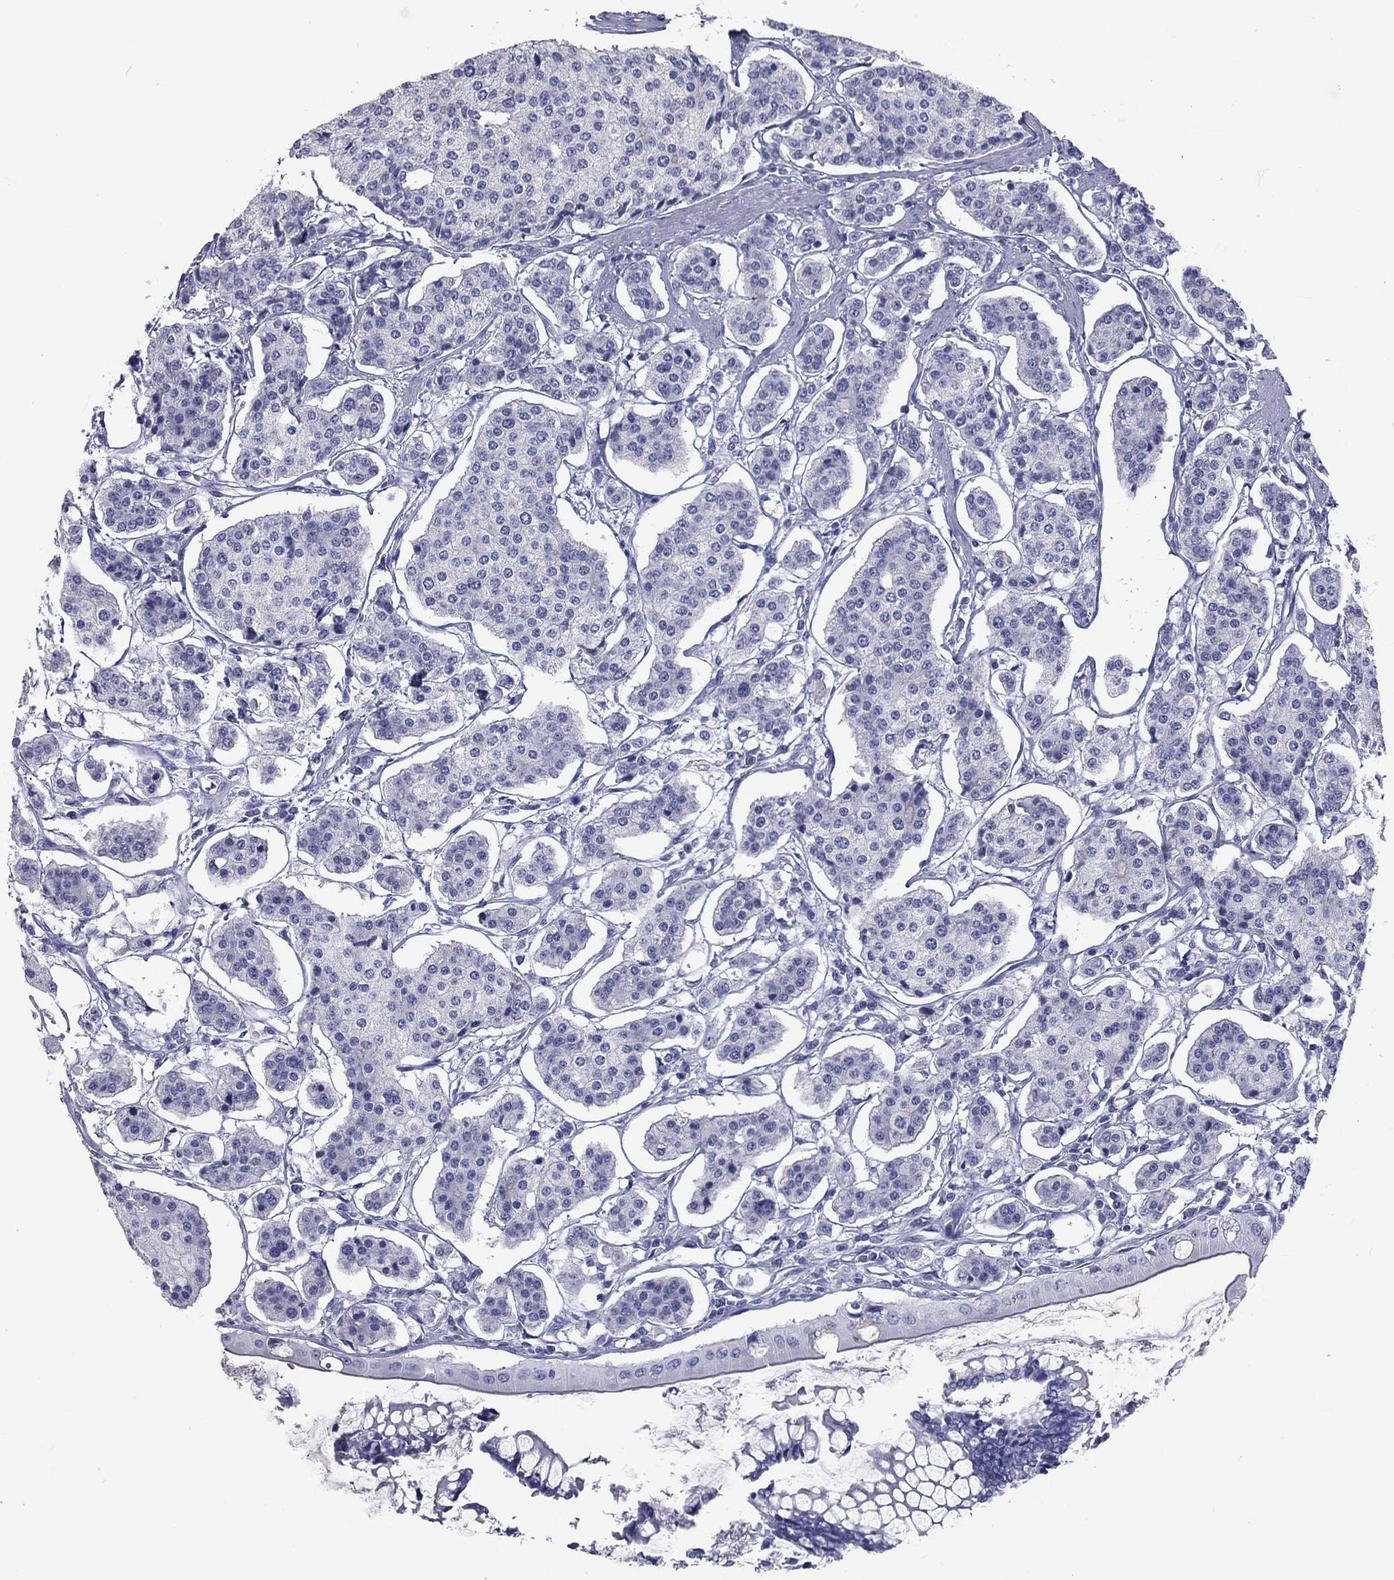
{"staining": {"intensity": "negative", "quantity": "none", "location": "none"}, "tissue": "carcinoid", "cell_type": "Tumor cells", "image_type": "cancer", "snomed": [{"axis": "morphology", "description": "Carcinoid, malignant, NOS"}, {"axis": "topography", "description": "Small intestine"}], "caption": "This image is of malignant carcinoid stained with IHC to label a protein in brown with the nuclei are counter-stained blue. There is no expression in tumor cells.", "gene": "DNALI1", "patient": {"sex": "female", "age": 65}}